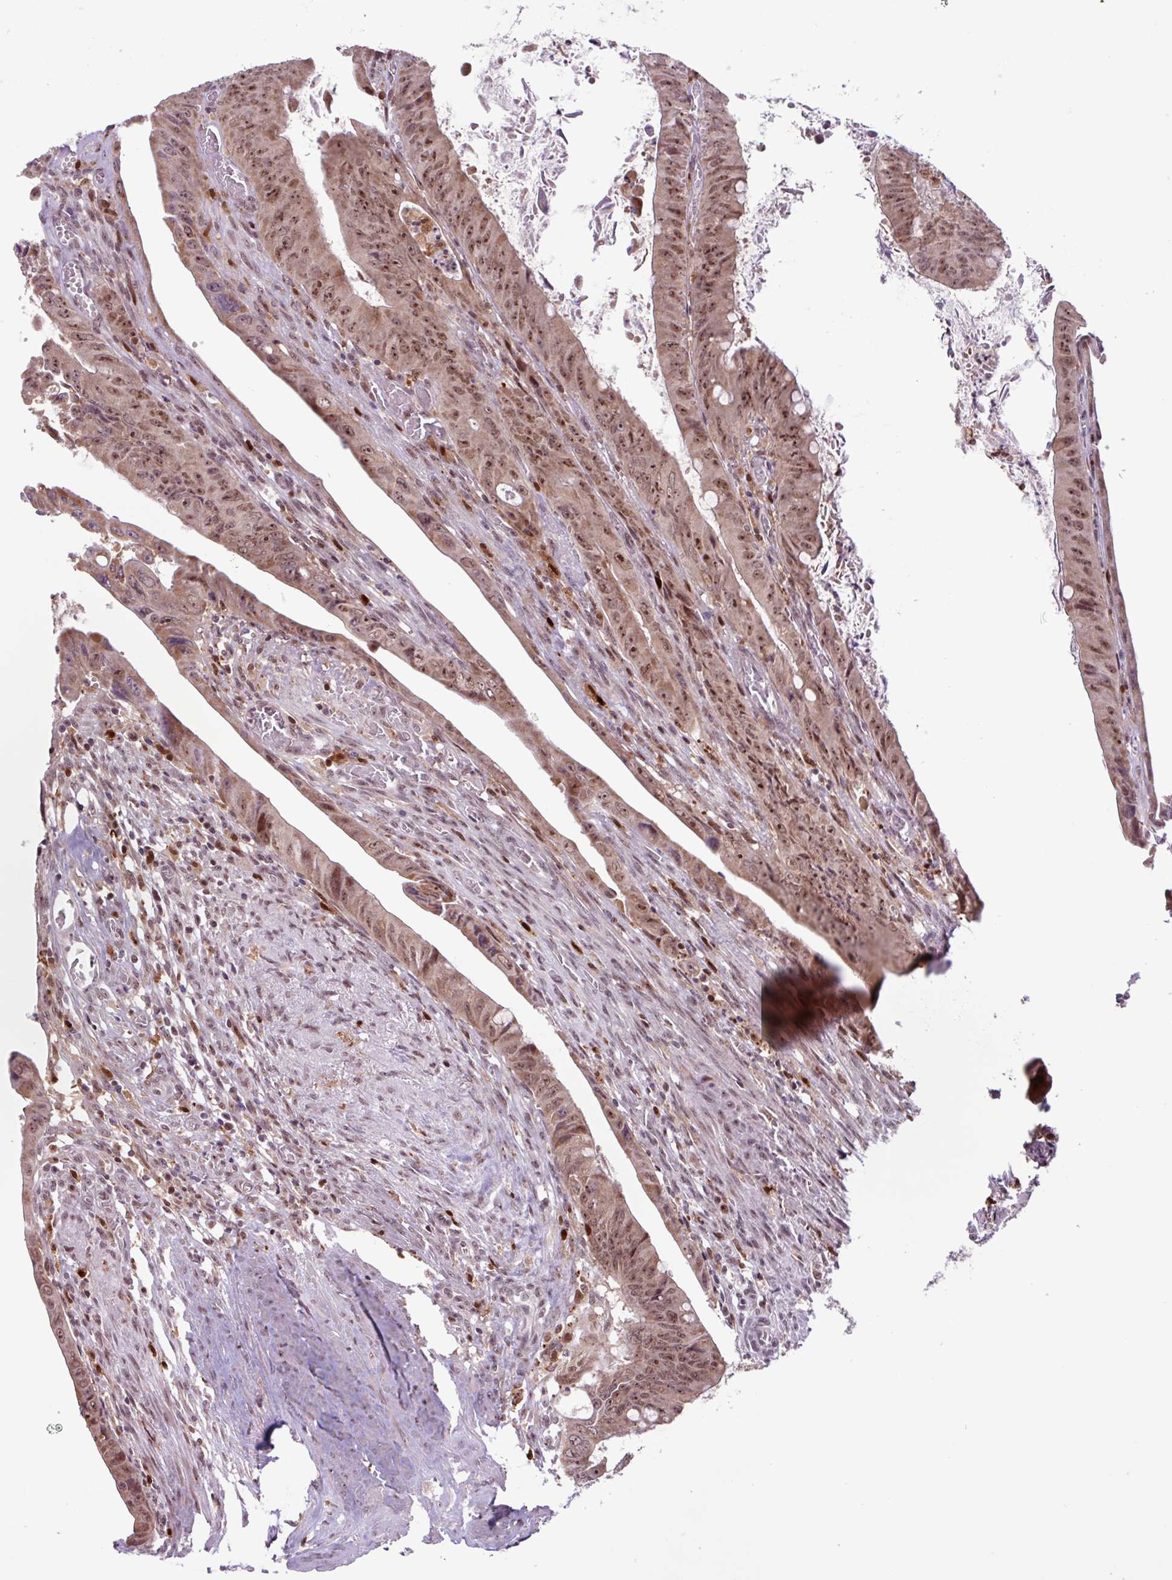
{"staining": {"intensity": "moderate", "quantity": ">75%", "location": "cytoplasmic/membranous,nuclear"}, "tissue": "colorectal cancer", "cell_type": "Tumor cells", "image_type": "cancer", "snomed": [{"axis": "morphology", "description": "Adenocarcinoma, NOS"}, {"axis": "topography", "description": "Rectum"}], "caption": "Colorectal adenocarcinoma tissue displays moderate cytoplasmic/membranous and nuclear expression in about >75% of tumor cells, visualized by immunohistochemistry. Ihc stains the protein of interest in brown and the nuclei are stained blue.", "gene": "BRD3", "patient": {"sex": "male", "age": 78}}